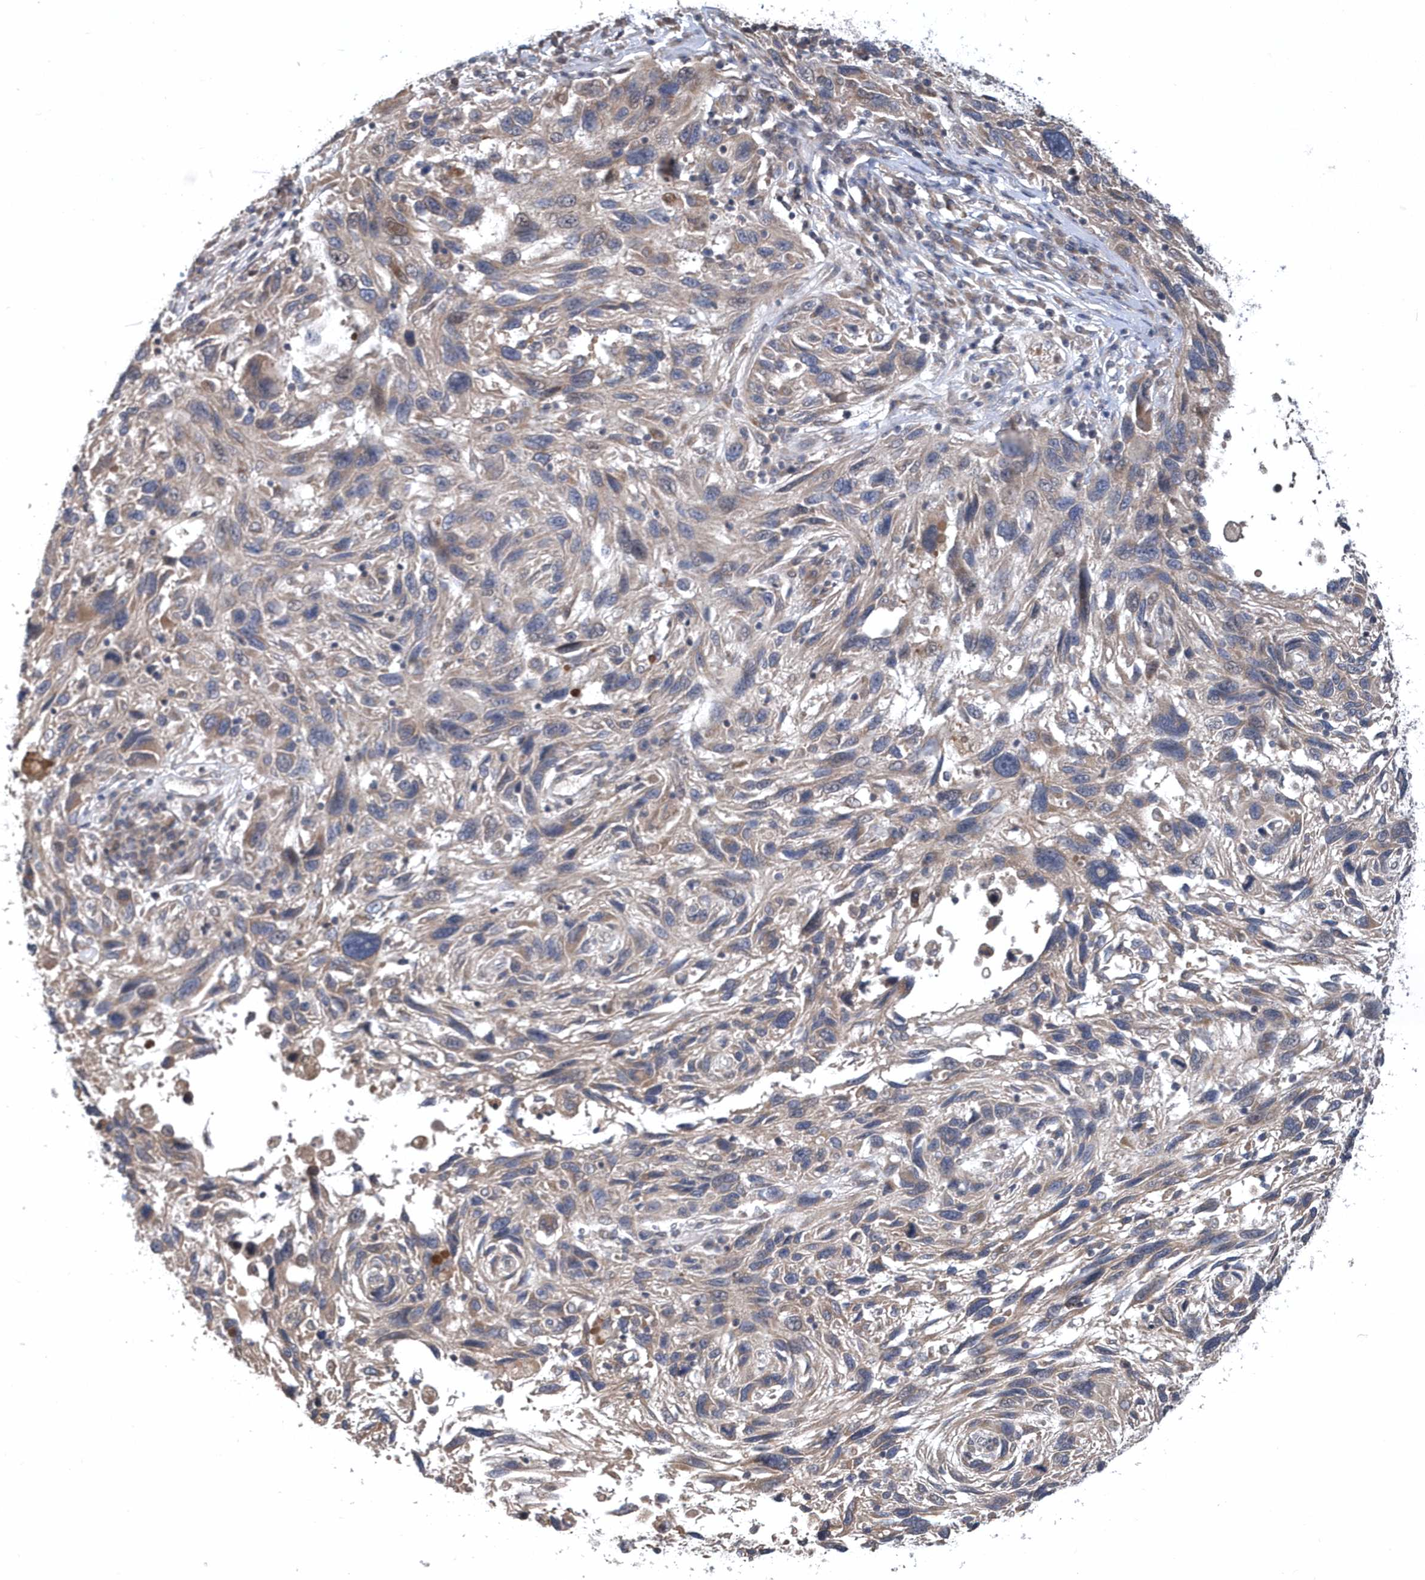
{"staining": {"intensity": "weak", "quantity": "<25%", "location": "cytoplasmic/membranous"}, "tissue": "melanoma", "cell_type": "Tumor cells", "image_type": "cancer", "snomed": [{"axis": "morphology", "description": "Malignant melanoma, NOS"}, {"axis": "topography", "description": "Skin"}], "caption": "Image shows no protein staining in tumor cells of melanoma tissue.", "gene": "HMGCS1", "patient": {"sex": "male", "age": 53}}